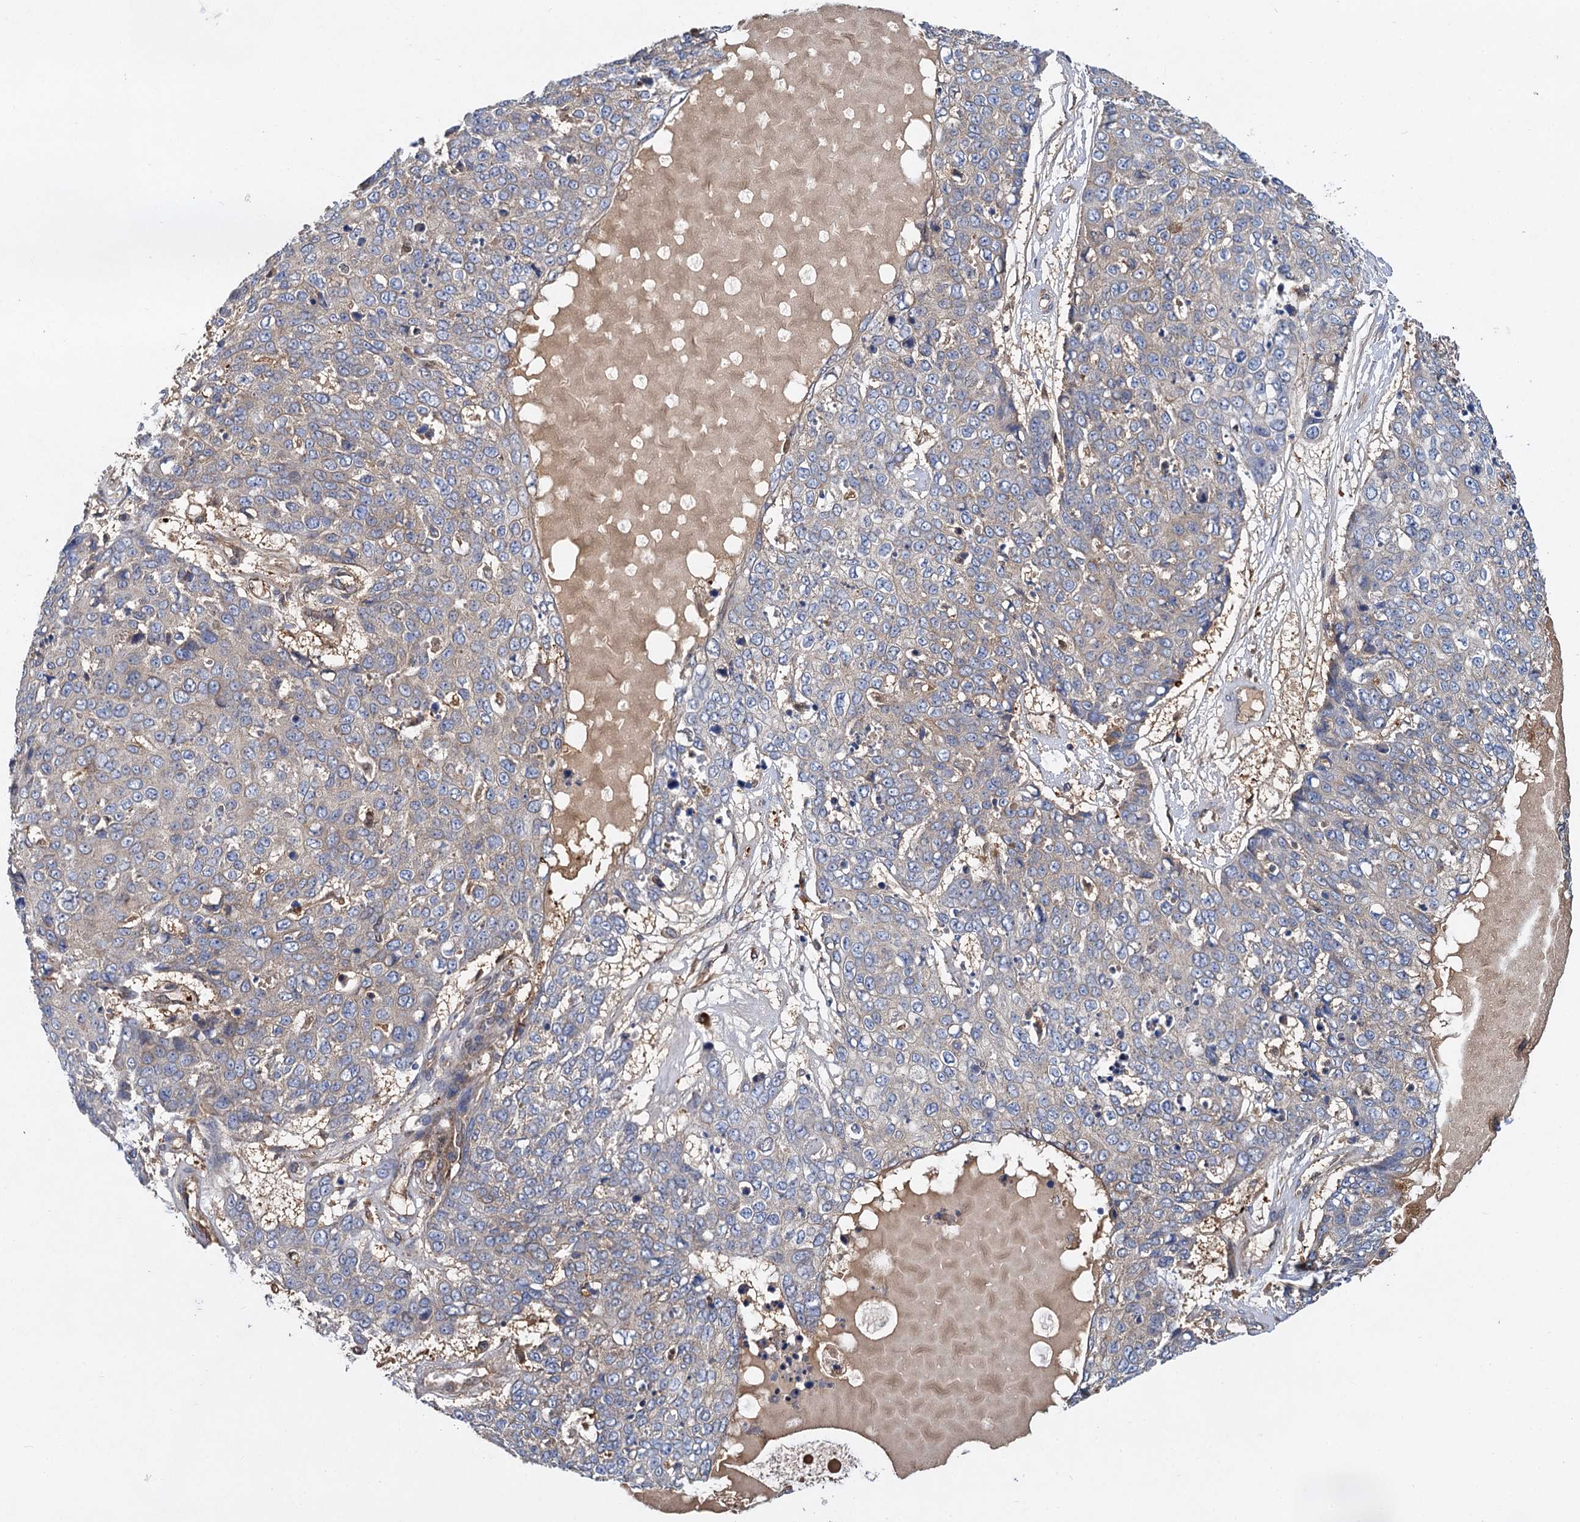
{"staining": {"intensity": "weak", "quantity": "<25%", "location": "cytoplasmic/membranous"}, "tissue": "skin cancer", "cell_type": "Tumor cells", "image_type": "cancer", "snomed": [{"axis": "morphology", "description": "Squamous cell carcinoma, NOS"}, {"axis": "topography", "description": "Skin"}], "caption": "High power microscopy micrograph of an immunohistochemistry image of squamous cell carcinoma (skin), revealing no significant staining in tumor cells. (DAB IHC, high magnification).", "gene": "ALKBH7", "patient": {"sex": "female", "age": 44}}